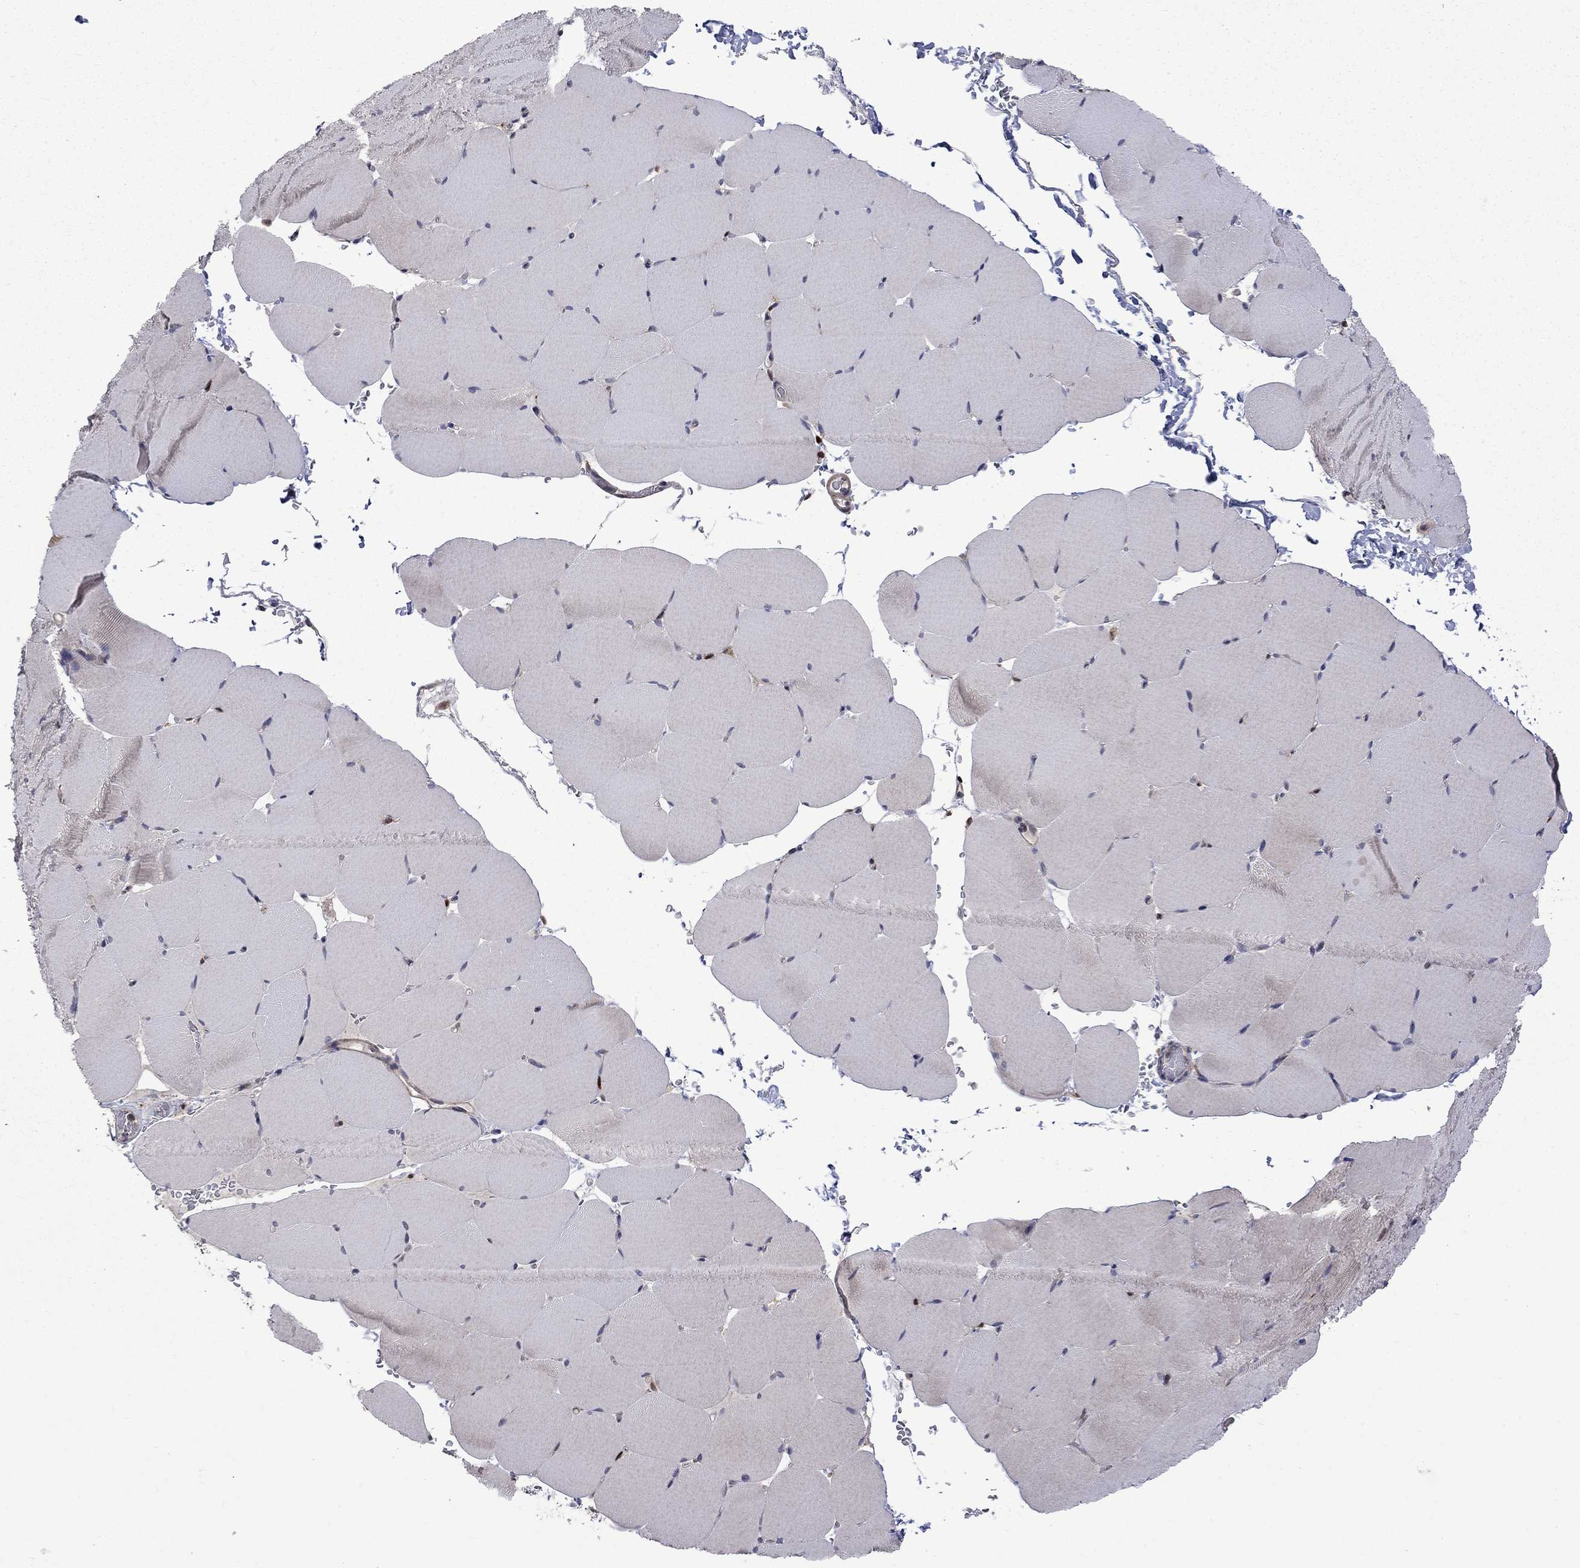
{"staining": {"intensity": "negative", "quantity": "none", "location": "none"}, "tissue": "skeletal muscle", "cell_type": "Myocytes", "image_type": "normal", "snomed": [{"axis": "morphology", "description": "Normal tissue, NOS"}, {"axis": "topography", "description": "Skeletal muscle"}], "caption": "Immunohistochemistry of benign human skeletal muscle displays no positivity in myocytes. (Stains: DAB (3,3'-diaminobenzidine) immunohistochemistry with hematoxylin counter stain, Microscopy: brightfield microscopy at high magnification).", "gene": "CBR1", "patient": {"sex": "female", "age": 37}}